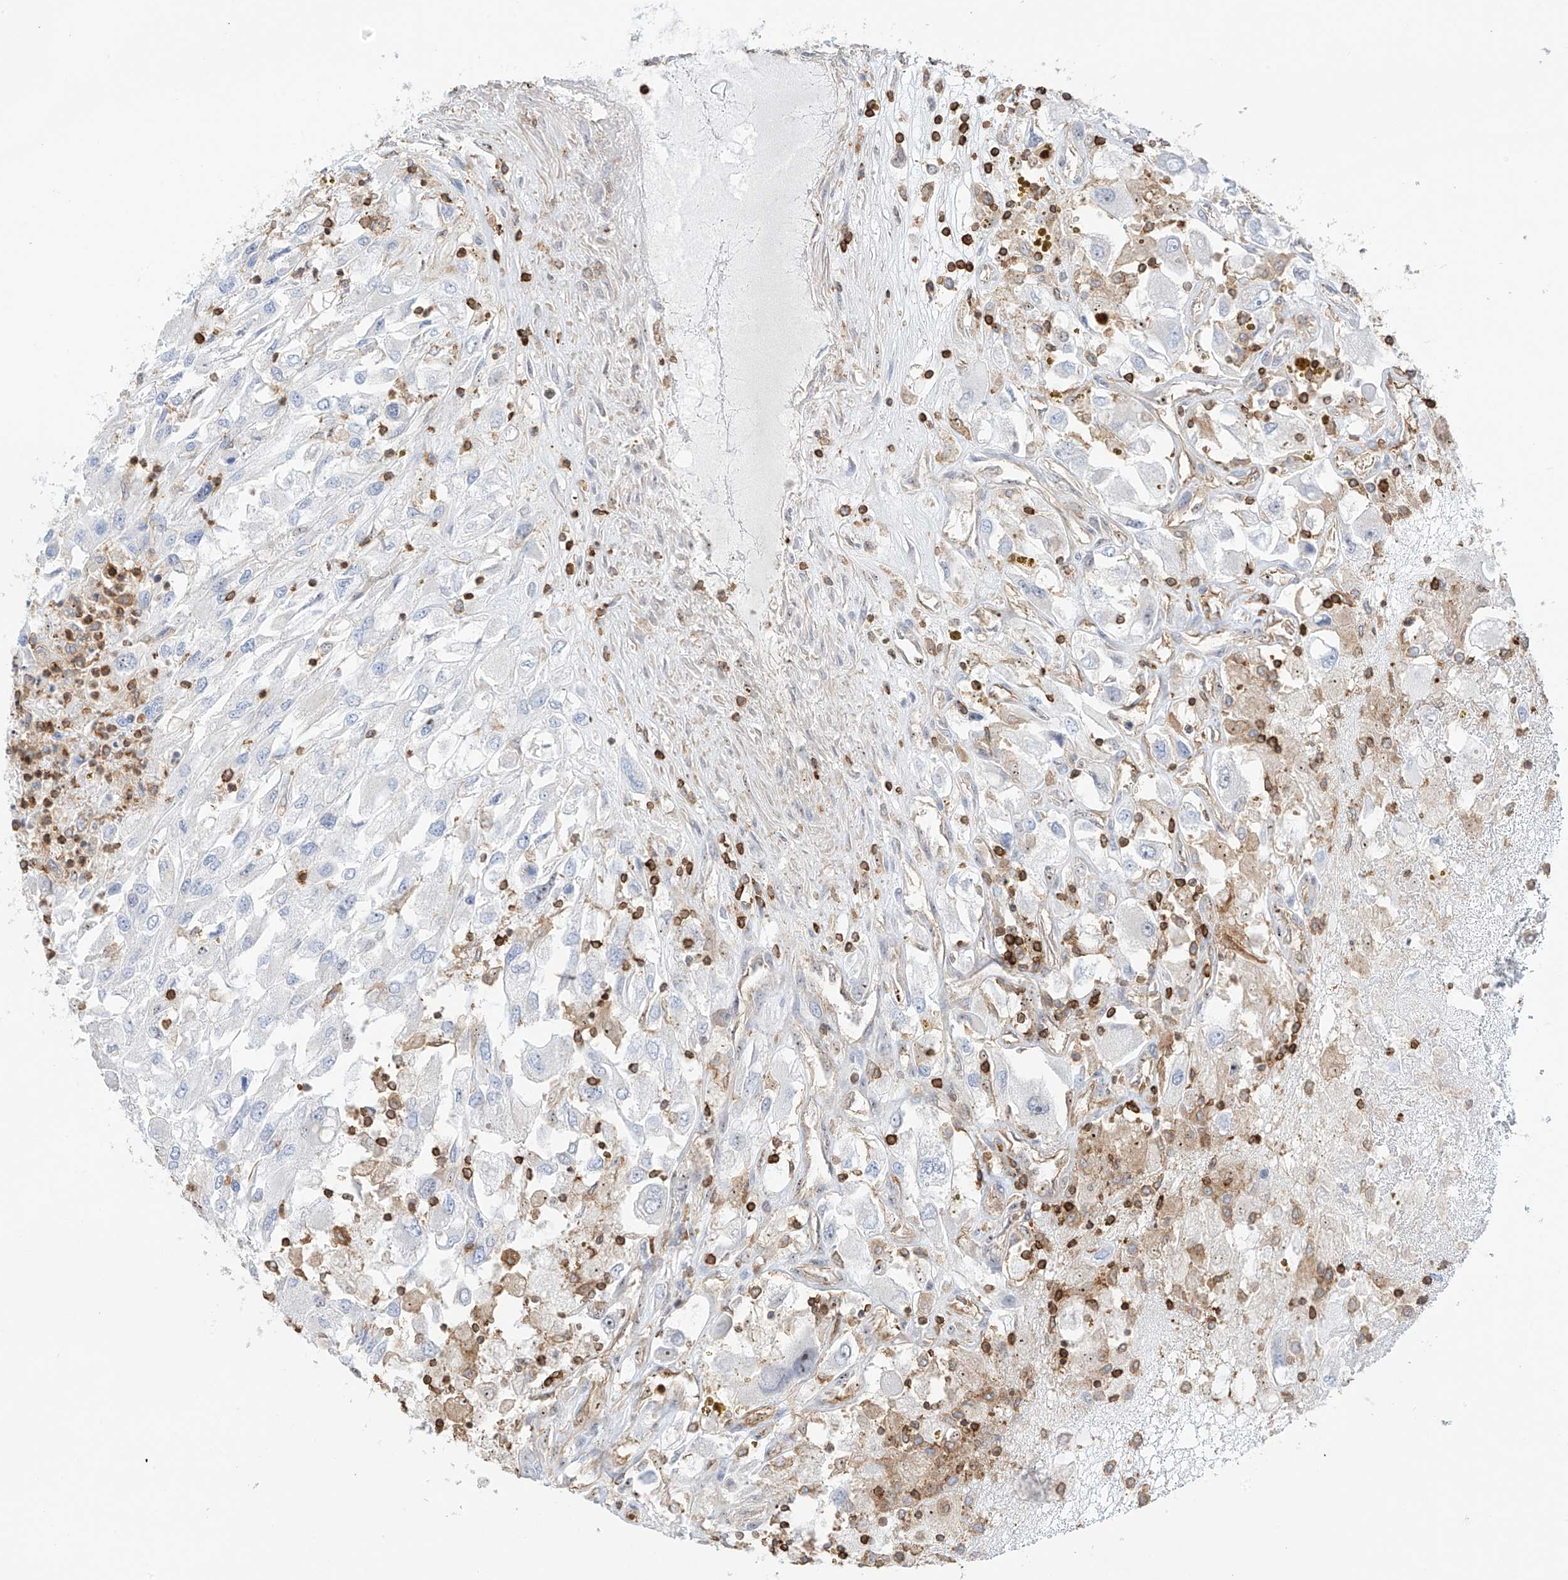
{"staining": {"intensity": "negative", "quantity": "none", "location": "none"}, "tissue": "renal cancer", "cell_type": "Tumor cells", "image_type": "cancer", "snomed": [{"axis": "morphology", "description": "Adenocarcinoma, NOS"}, {"axis": "topography", "description": "Kidney"}], "caption": "Immunohistochemistry of human renal cancer reveals no staining in tumor cells.", "gene": "ARHGAP25", "patient": {"sex": "female", "age": 52}}